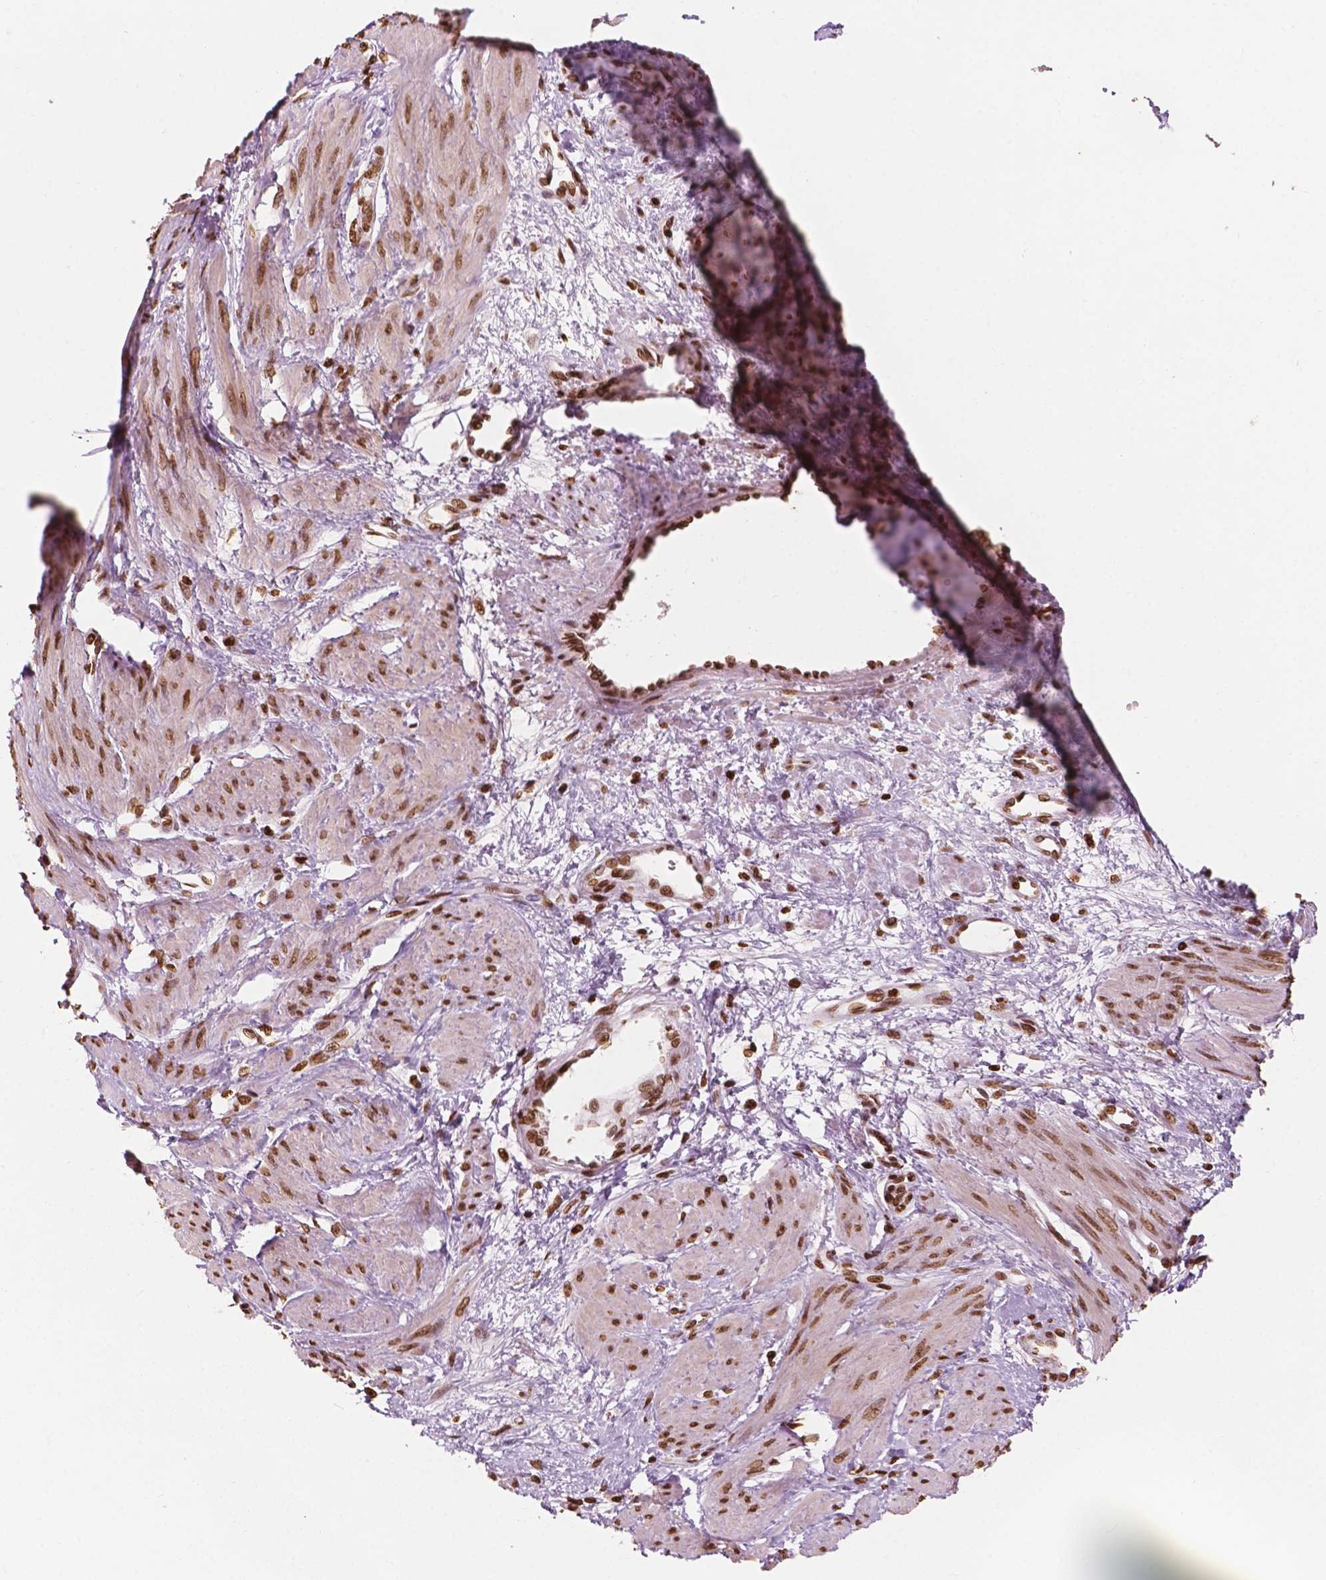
{"staining": {"intensity": "strong", "quantity": ">75%", "location": "nuclear"}, "tissue": "smooth muscle", "cell_type": "Smooth muscle cells", "image_type": "normal", "snomed": [{"axis": "morphology", "description": "Normal tissue, NOS"}, {"axis": "topography", "description": "Smooth muscle"}, {"axis": "topography", "description": "Uterus"}], "caption": "Immunohistochemistry of normal human smooth muscle displays high levels of strong nuclear positivity in about >75% of smooth muscle cells.", "gene": "H3C7", "patient": {"sex": "female", "age": 39}}